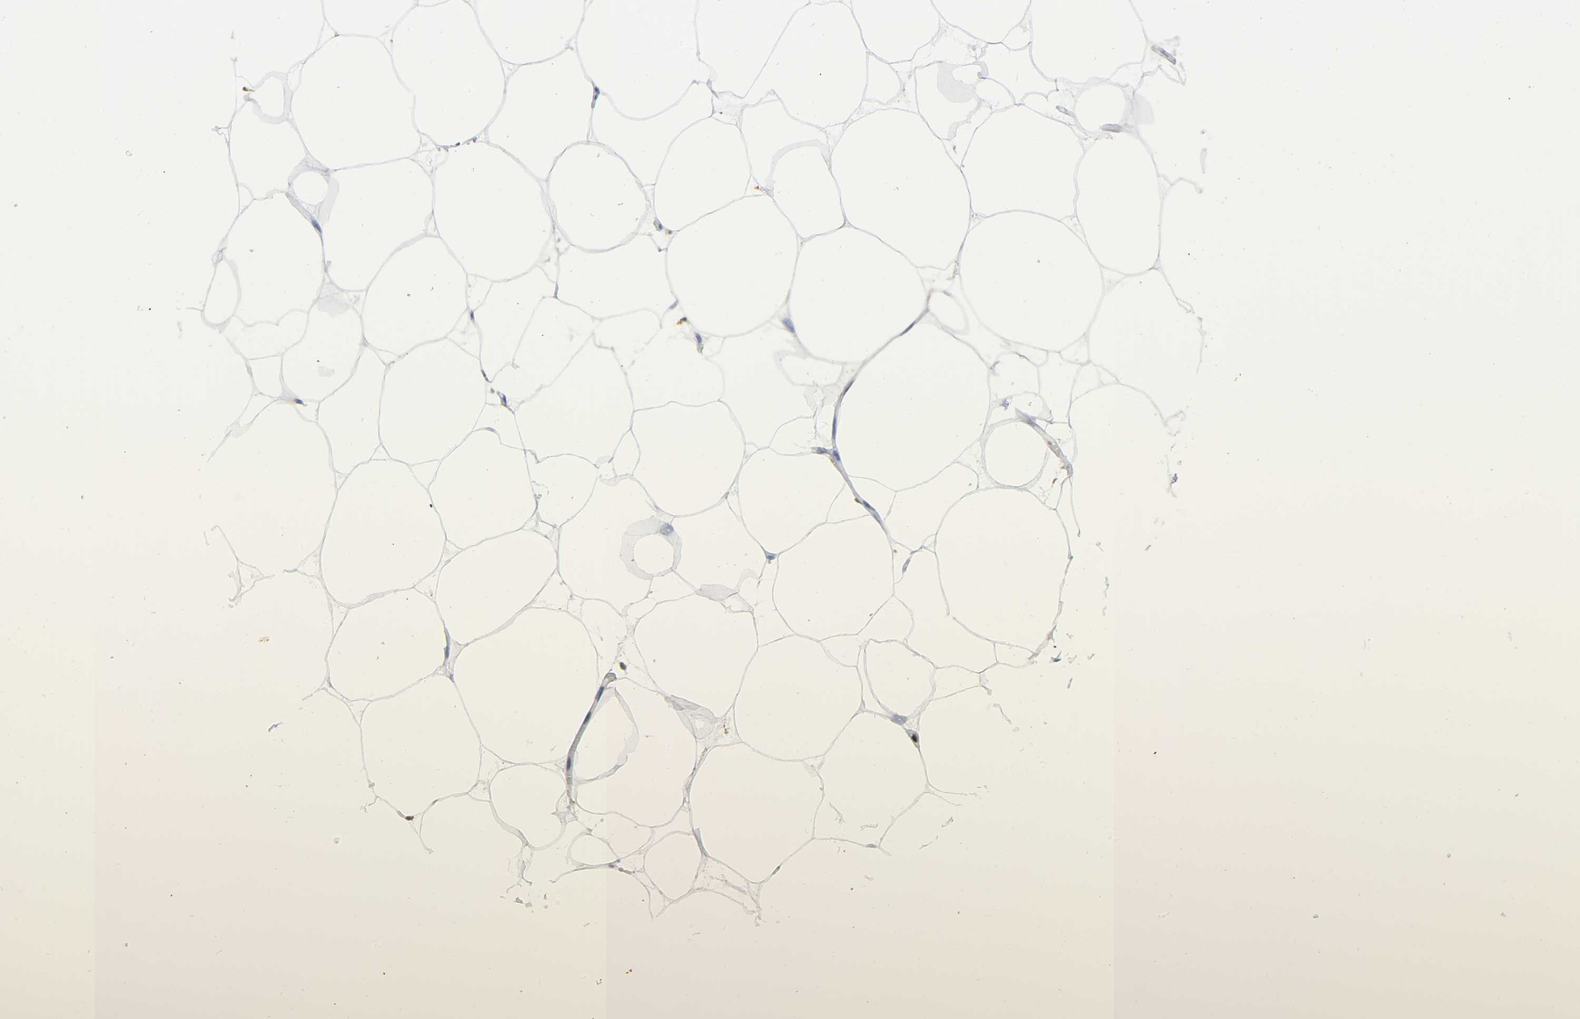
{"staining": {"intensity": "negative", "quantity": "none", "location": "none"}, "tissue": "adipose tissue", "cell_type": "Adipocytes", "image_type": "normal", "snomed": [{"axis": "morphology", "description": "Normal tissue, NOS"}, {"axis": "morphology", "description": "Duct carcinoma"}, {"axis": "topography", "description": "Breast"}, {"axis": "topography", "description": "Adipose tissue"}], "caption": "Histopathology image shows no significant protein expression in adipocytes of benign adipose tissue. (DAB (3,3'-diaminobenzidine) IHC, high magnification).", "gene": "DOK2", "patient": {"sex": "female", "age": 37}}